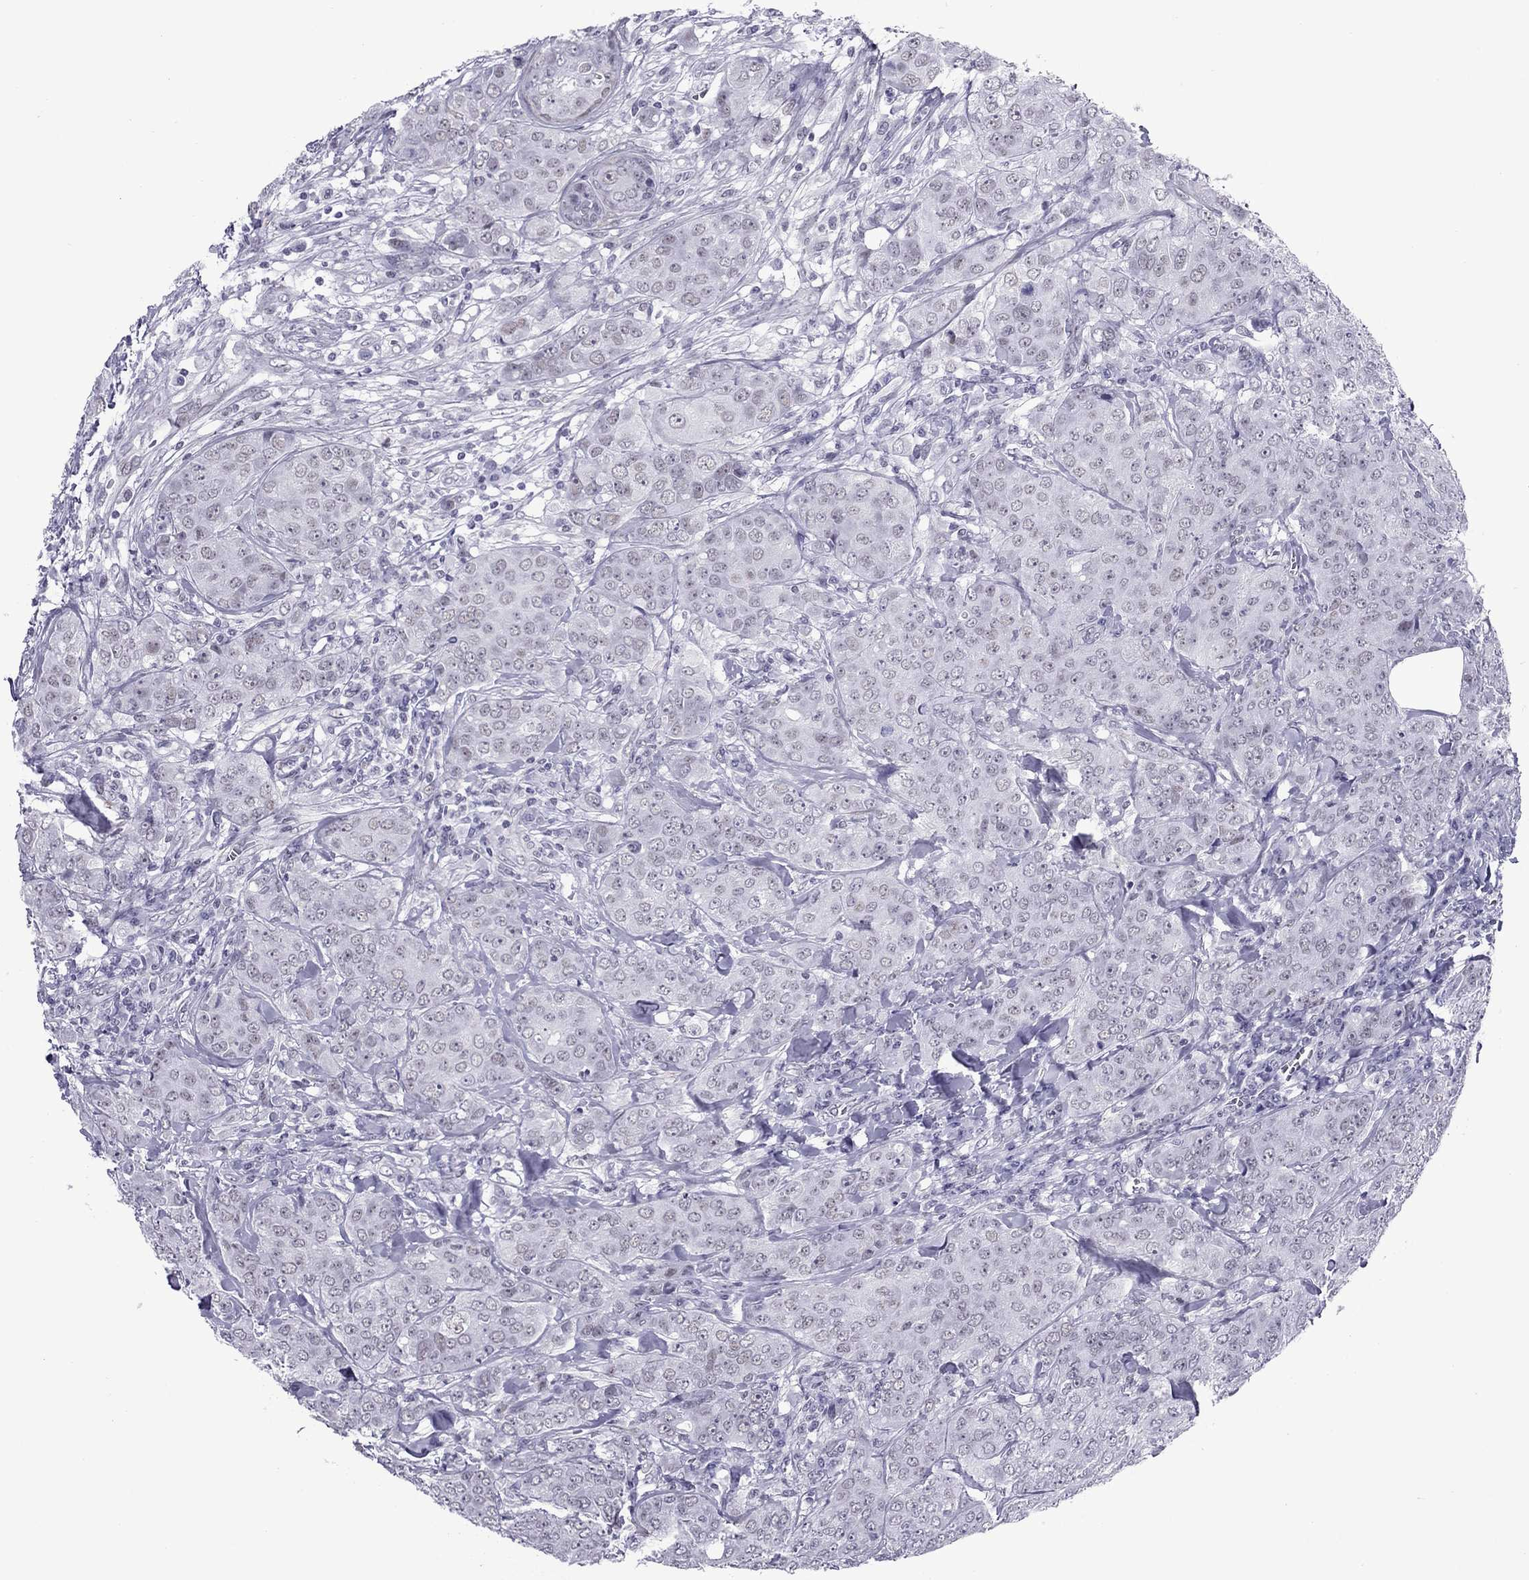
{"staining": {"intensity": "weak", "quantity": "25%-75%", "location": "cytoplasmic/membranous"}, "tissue": "breast cancer", "cell_type": "Tumor cells", "image_type": "cancer", "snomed": [{"axis": "morphology", "description": "Duct carcinoma"}, {"axis": "topography", "description": "Breast"}], "caption": "Immunohistochemical staining of human breast invasive ductal carcinoma reveals low levels of weak cytoplasmic/membranous protein positivity in approximately 25%-75% of tumor cells.", "gene": "ZNF646", "patient": {"sex": "female", "age": 43}}